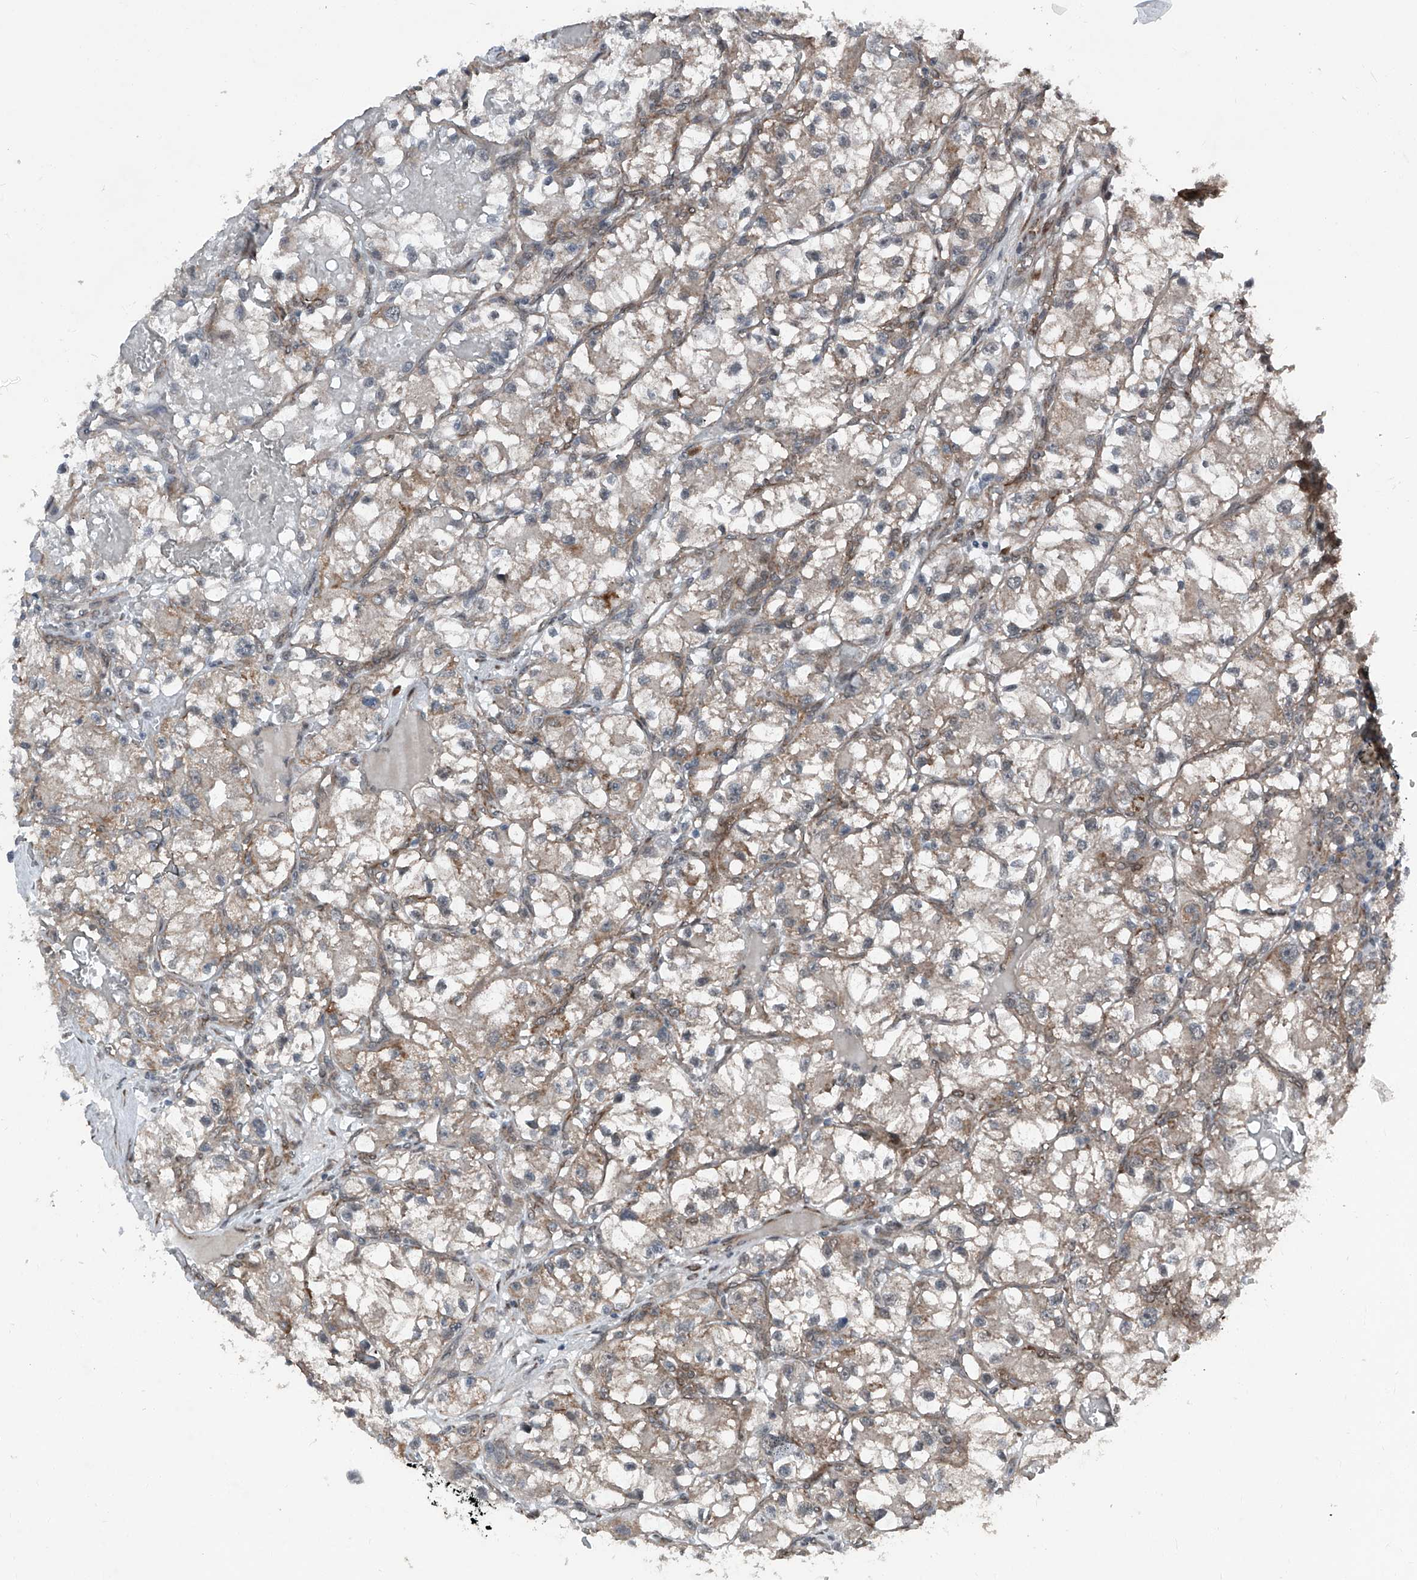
{"staining": {"intensity": "weak", "quantity": ">75%", "location": "cytoplasmic/membranous"}, "tissue": "renal cancer", "cell_type": "Tumor cells", "image_type": "cancer", "snomed": [{"axis": "morphology", "description": "Adenocarcinoma, NOS"}, {"axis": "topography", "description": "Kidney"}], "caption": "Immunohistochemistry (DAB (3,3'-diaminobenzidine)) staining of human renal cancer reveals weak cytoplasmic/membranous protein expression in about >75% of tumor cells. (Brightfield microscopy of DAB IHC at high magnification).", "gene": "COA7", "patient": {"sex": "female", "age": 57}}